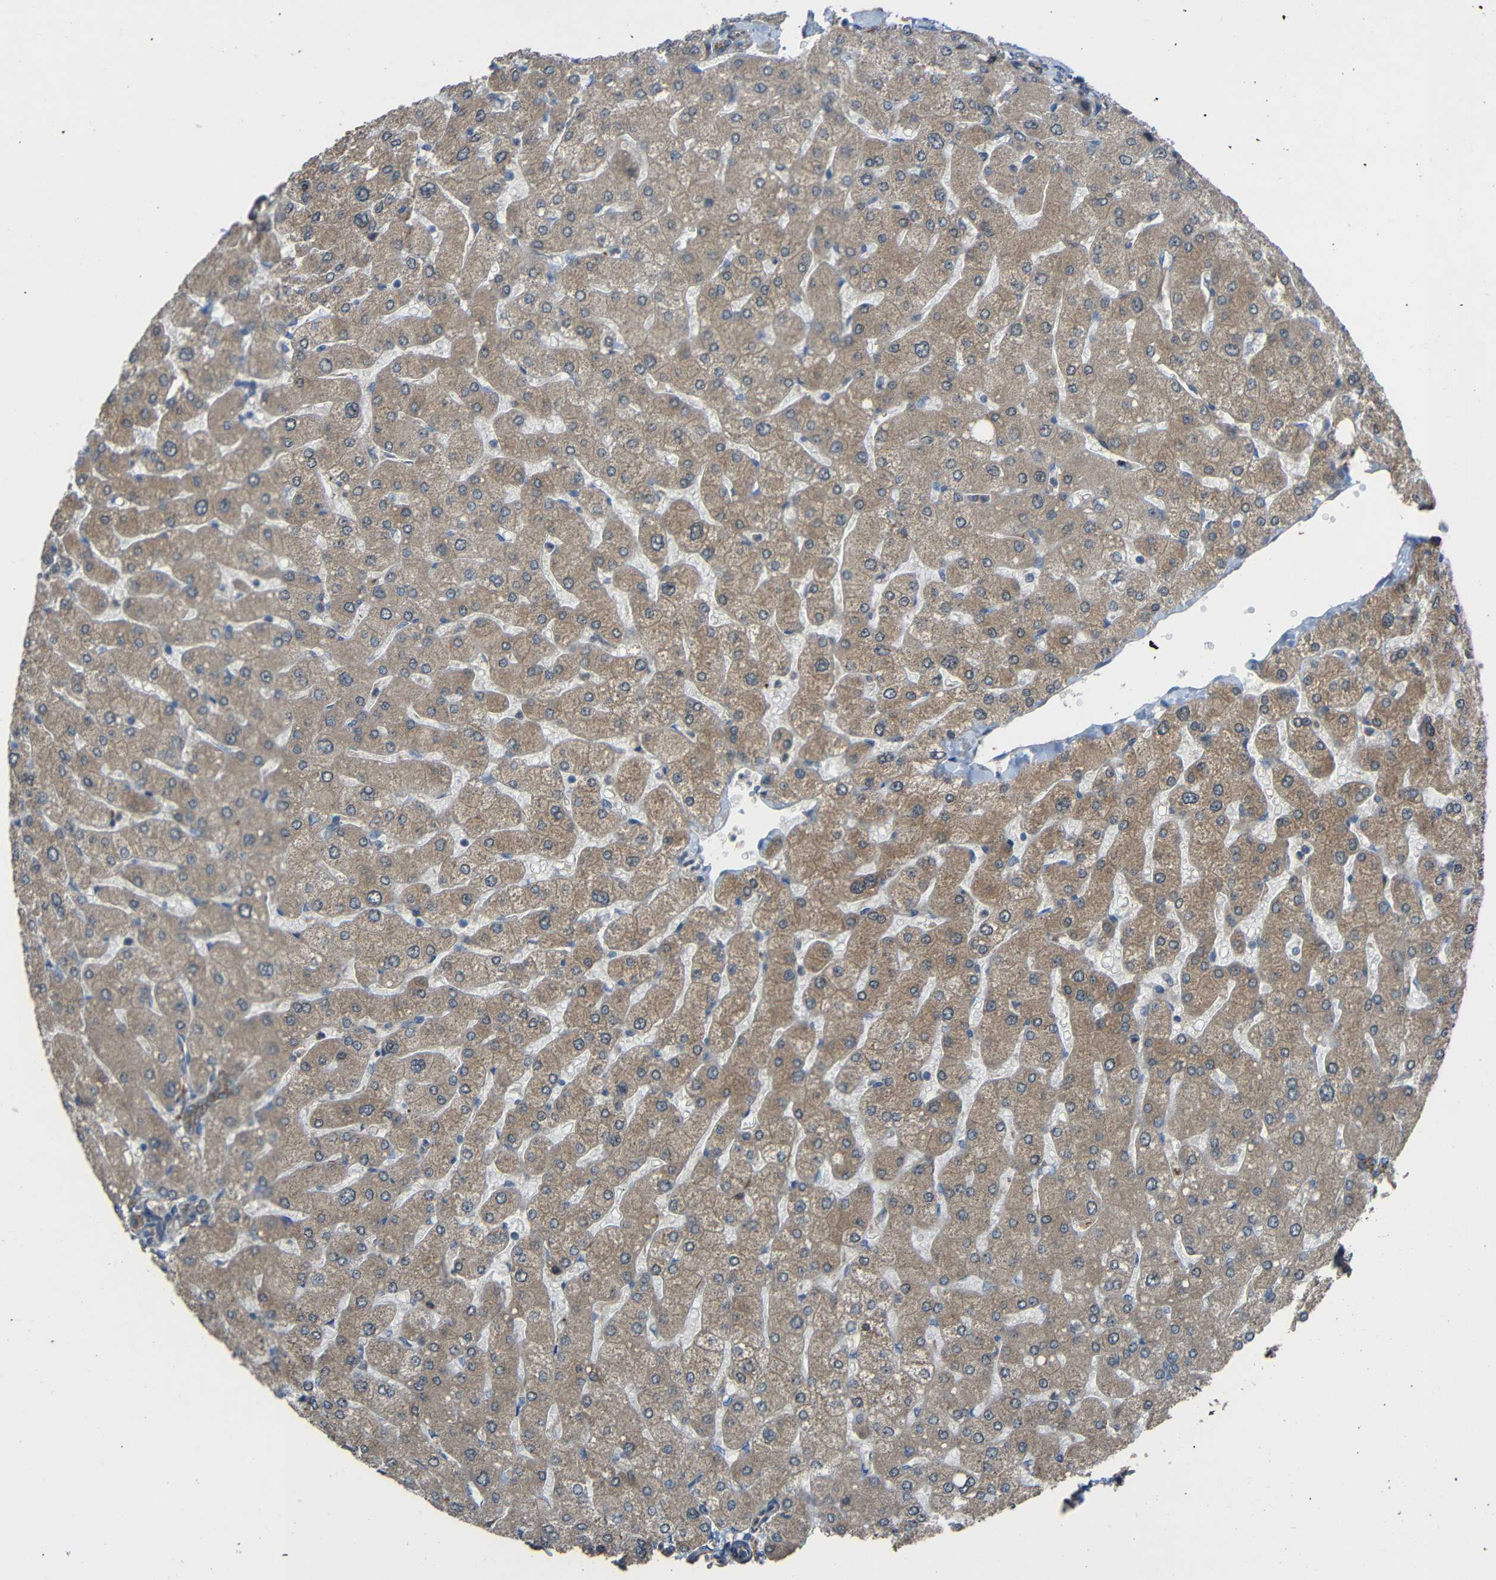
{"staining": {"intensity": "moderate", "quantity": ">75%", "location": "cytoplasmic/membranous"}, "tissue": "liver", "cell_type": "Cholangiocytes", "image_type": "normal", "snomed": [{"axis": "morphology", "description": "Normal tissue, NOS"}, {"axis": "topography", "description": "Liver"}], "caption": "This photomicrograph exhibits immunohistochemistry staining of benign human liver, with medium moderate cytoplasmic/membranous expression in about >75% of cholangiocytes.", "gene": "CHST9", "patient": {"sex": "male", "age": 55}}